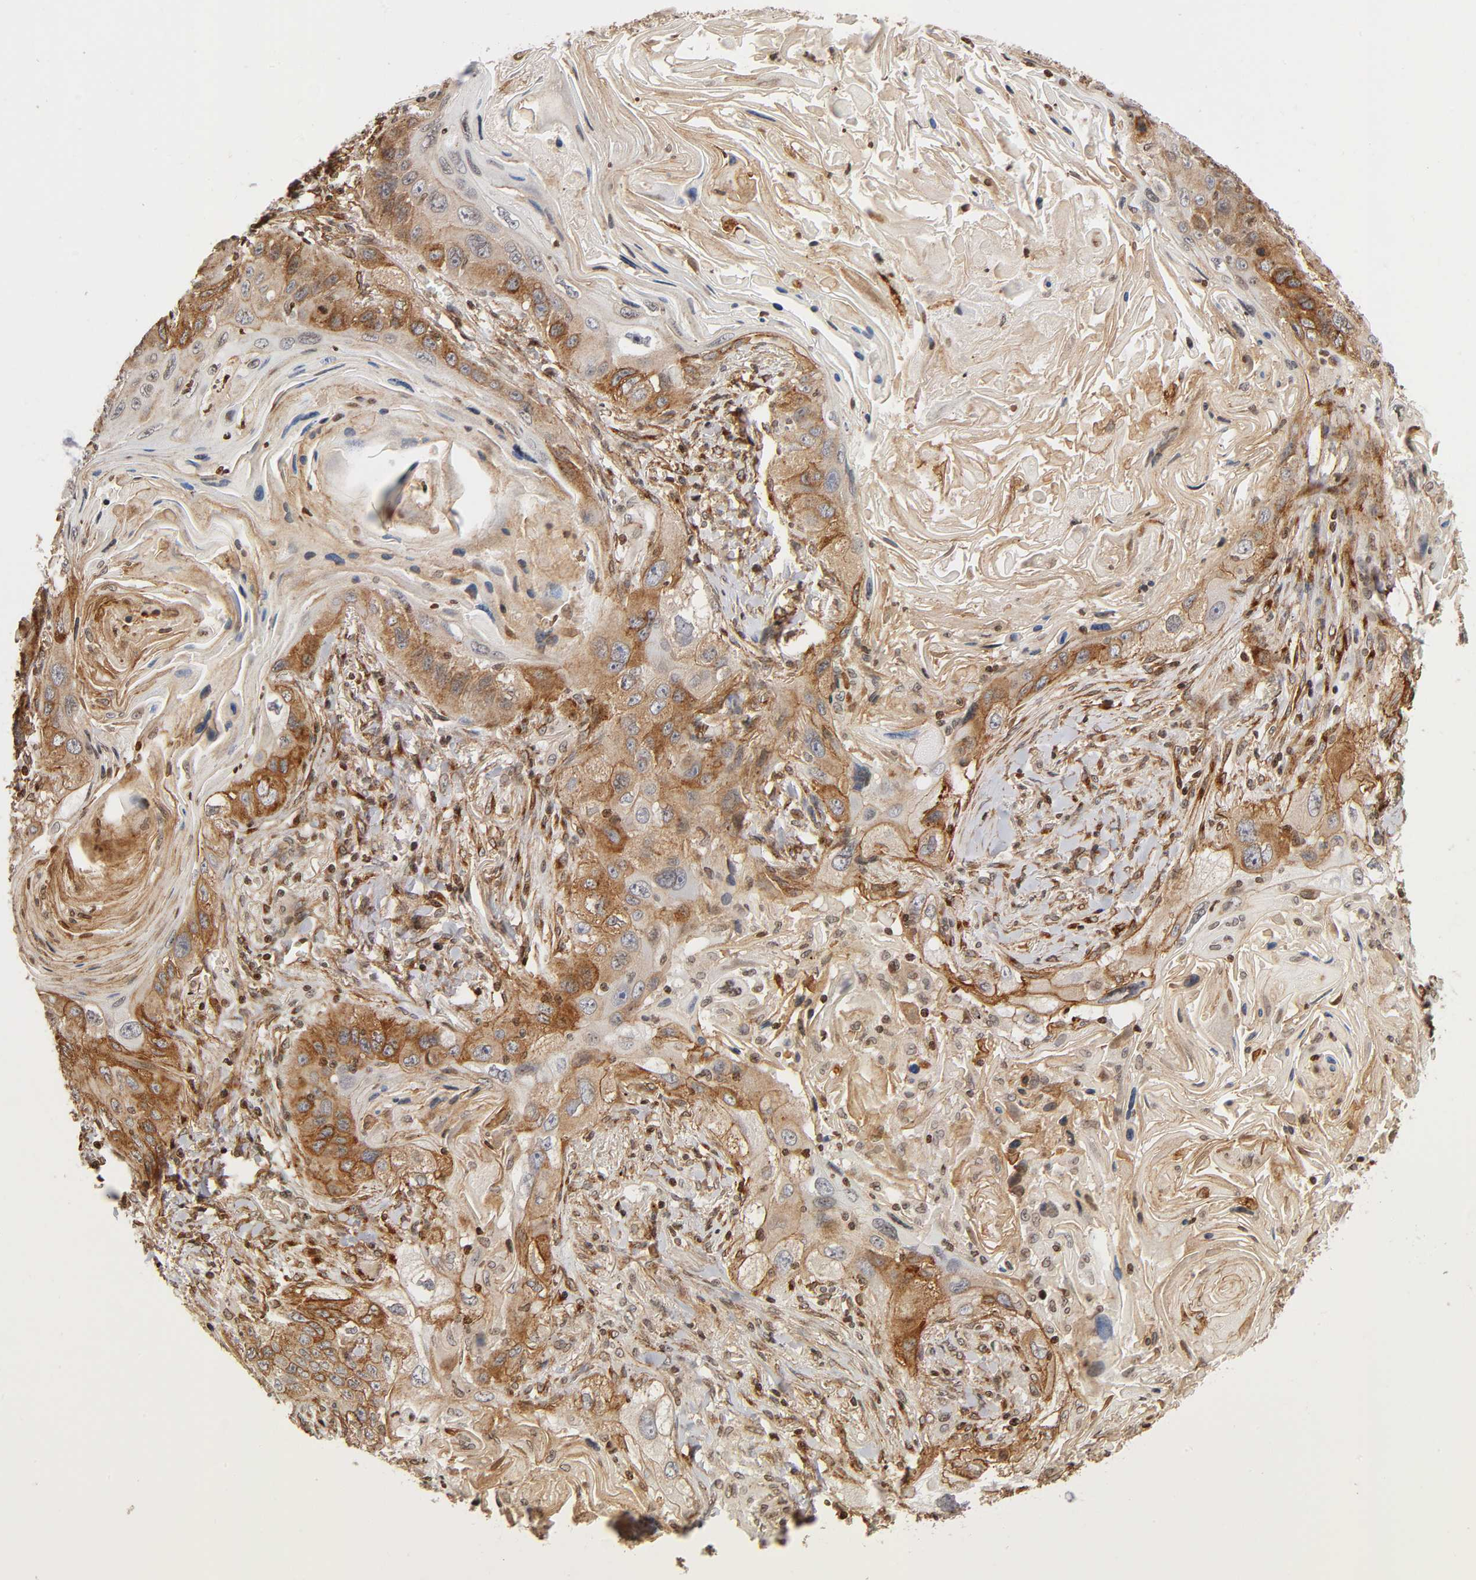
{"staining": {"intensity": "moderate", "quantity": ">75%", "location": "cytoplasmic/membranous"}, "tissue": "lung cancer", "cell_type": "Tumor cells", "image_type": "cancer", "snomed": [{"axis": "morphology", "description": "Squamous cell carcinoma, NOS"}, {"axis": "topography", "description": "Lung"}], "caption": "DAB immunohistochemical staining of lung cancer demonstrates moderate cytoplasmic/membranous protein expression in about >75% of tumor cells.", "gene": "ITGAV", "patient": {"sex": "female", "age": 67}}